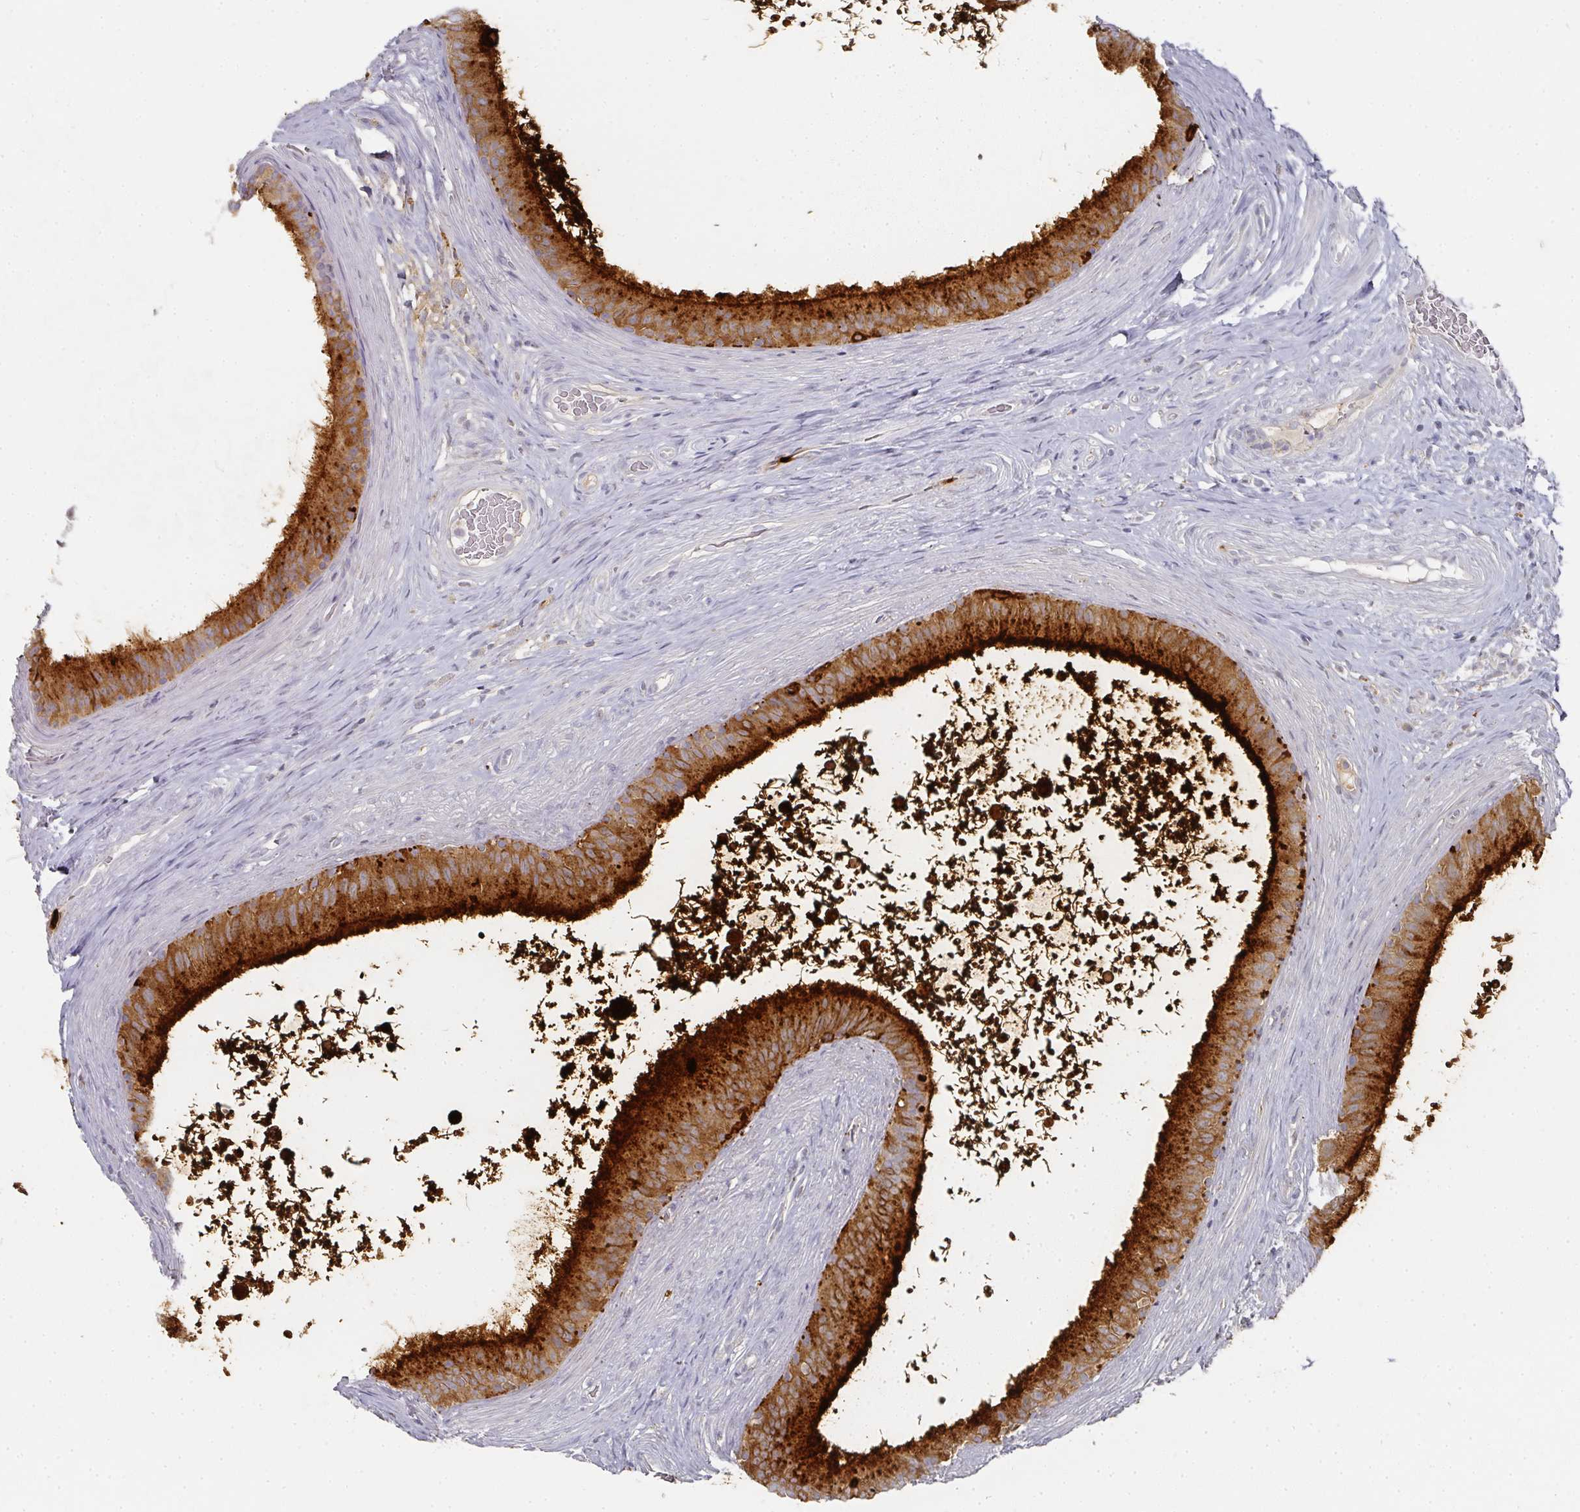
{"staining": {"intensity": "strong", "quantity": "25%-75%", "location": "cytoplasmic/membranous"}, "tissue": "epididymis", "cell_type": "Glandular cells", "image_type": "normal", "snomed": [{"axis": "morphology", "description": "Normal tissue, NOS"}, {"axis": "topography", "description": "Testis"}, {"axis": "topography", "description": "Epididymis"}], "caption": "Protein expression analysis of normal epididymis demonstrates strong cytoplasmic/membranous staining in about 25%-75% of glandular cells. (Stains: DAB (3,3'-diaminobenzidine) in brown, nuclei in blue, Microscopy: brightfield microscopy at high magnification).", "gene": "CAMP", "patient": {"sex": "male", "age": 41}}